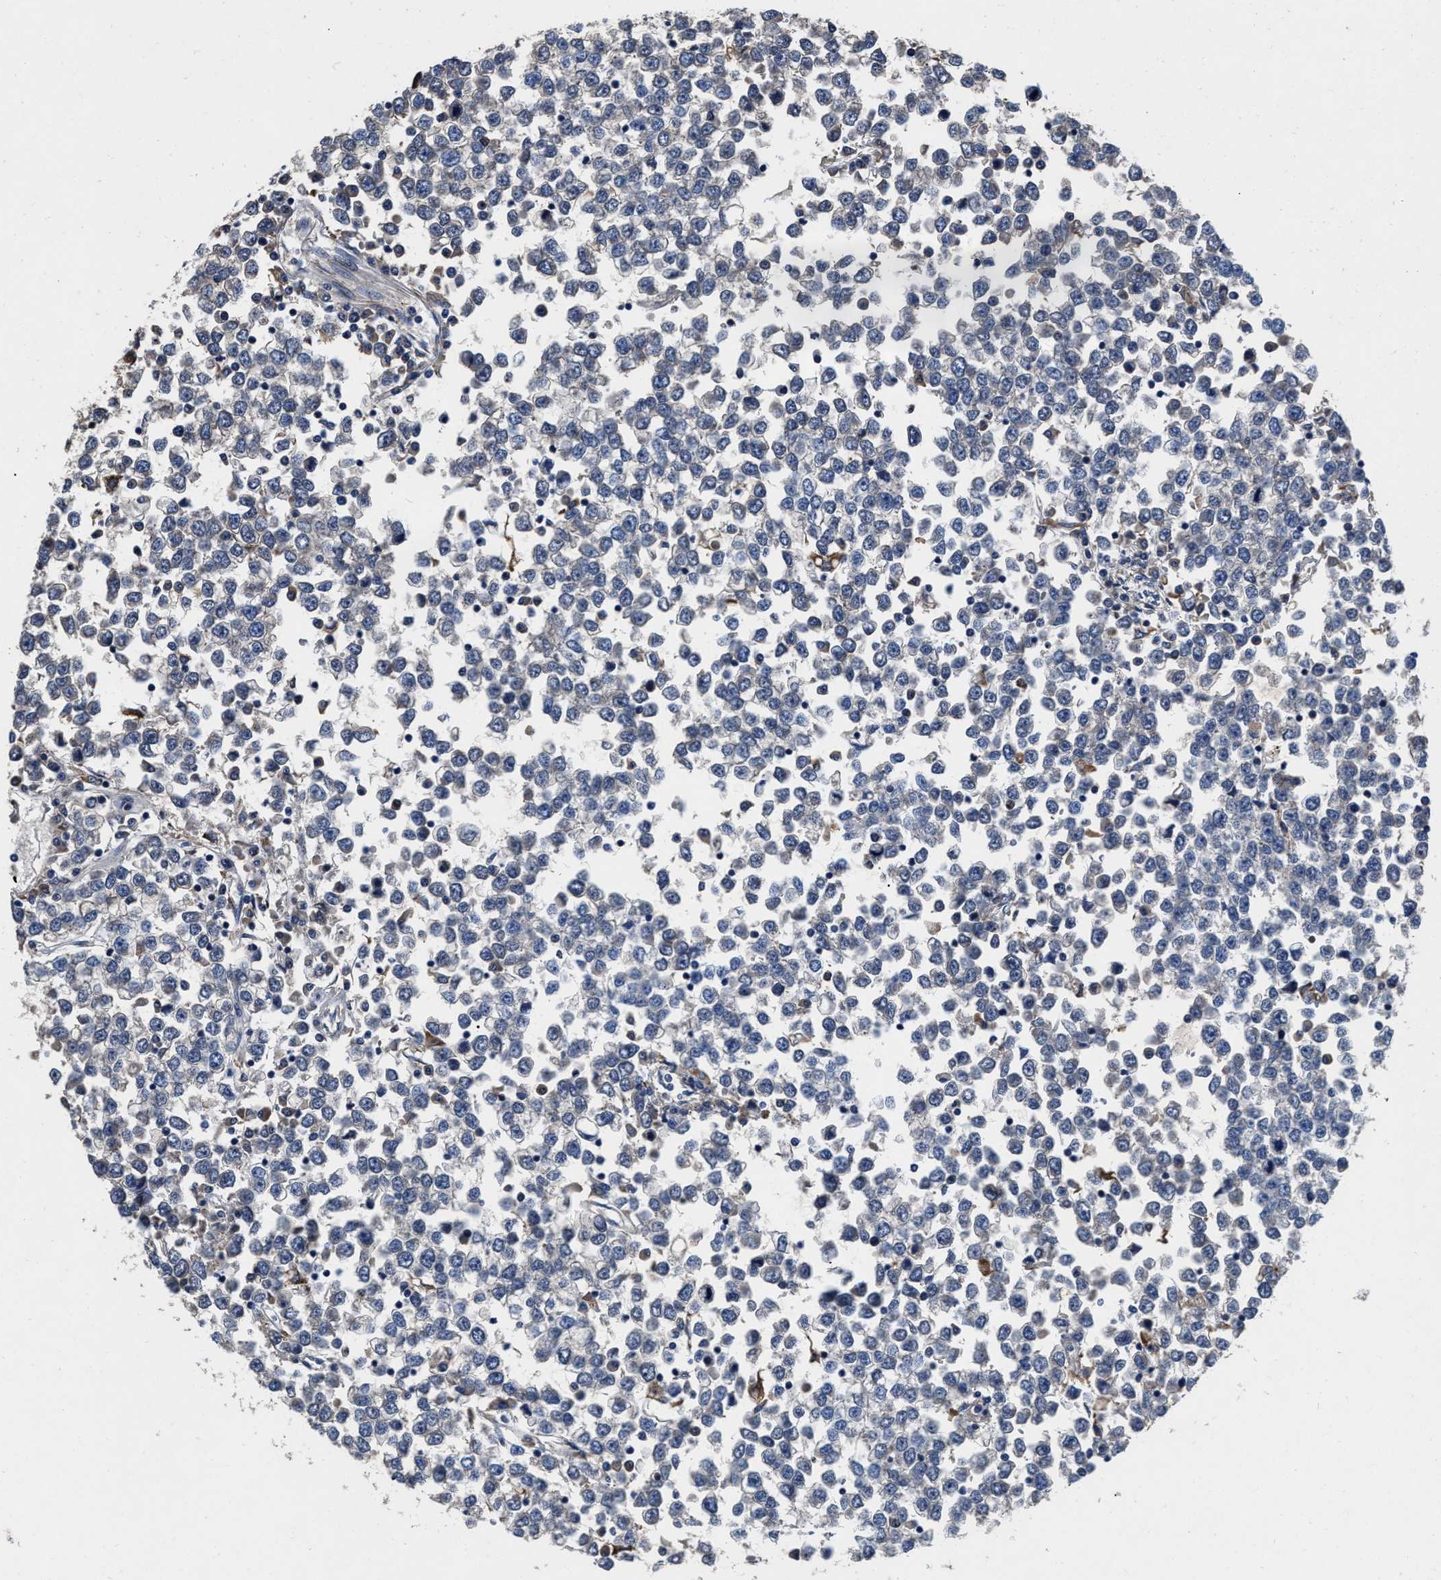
{"staining": {"intensity": "negative", "quantity": "none", "location": "none"}, "tissue": "testis cancer", "cell_type": "Tumor cells", "image_type": "cancer", "snomed": [{"axis": "morphology", "description": "Seminoma, NOS"}, {"axis": "topography", "description": "Testis"}], "caption": "The immunohistochemistry (IHC) histopathology image has no significant expression in tumor cells of testis seminoma tissue.", "gene": "SLC12A2", "patient": {"sex": "male", "age": 65}}